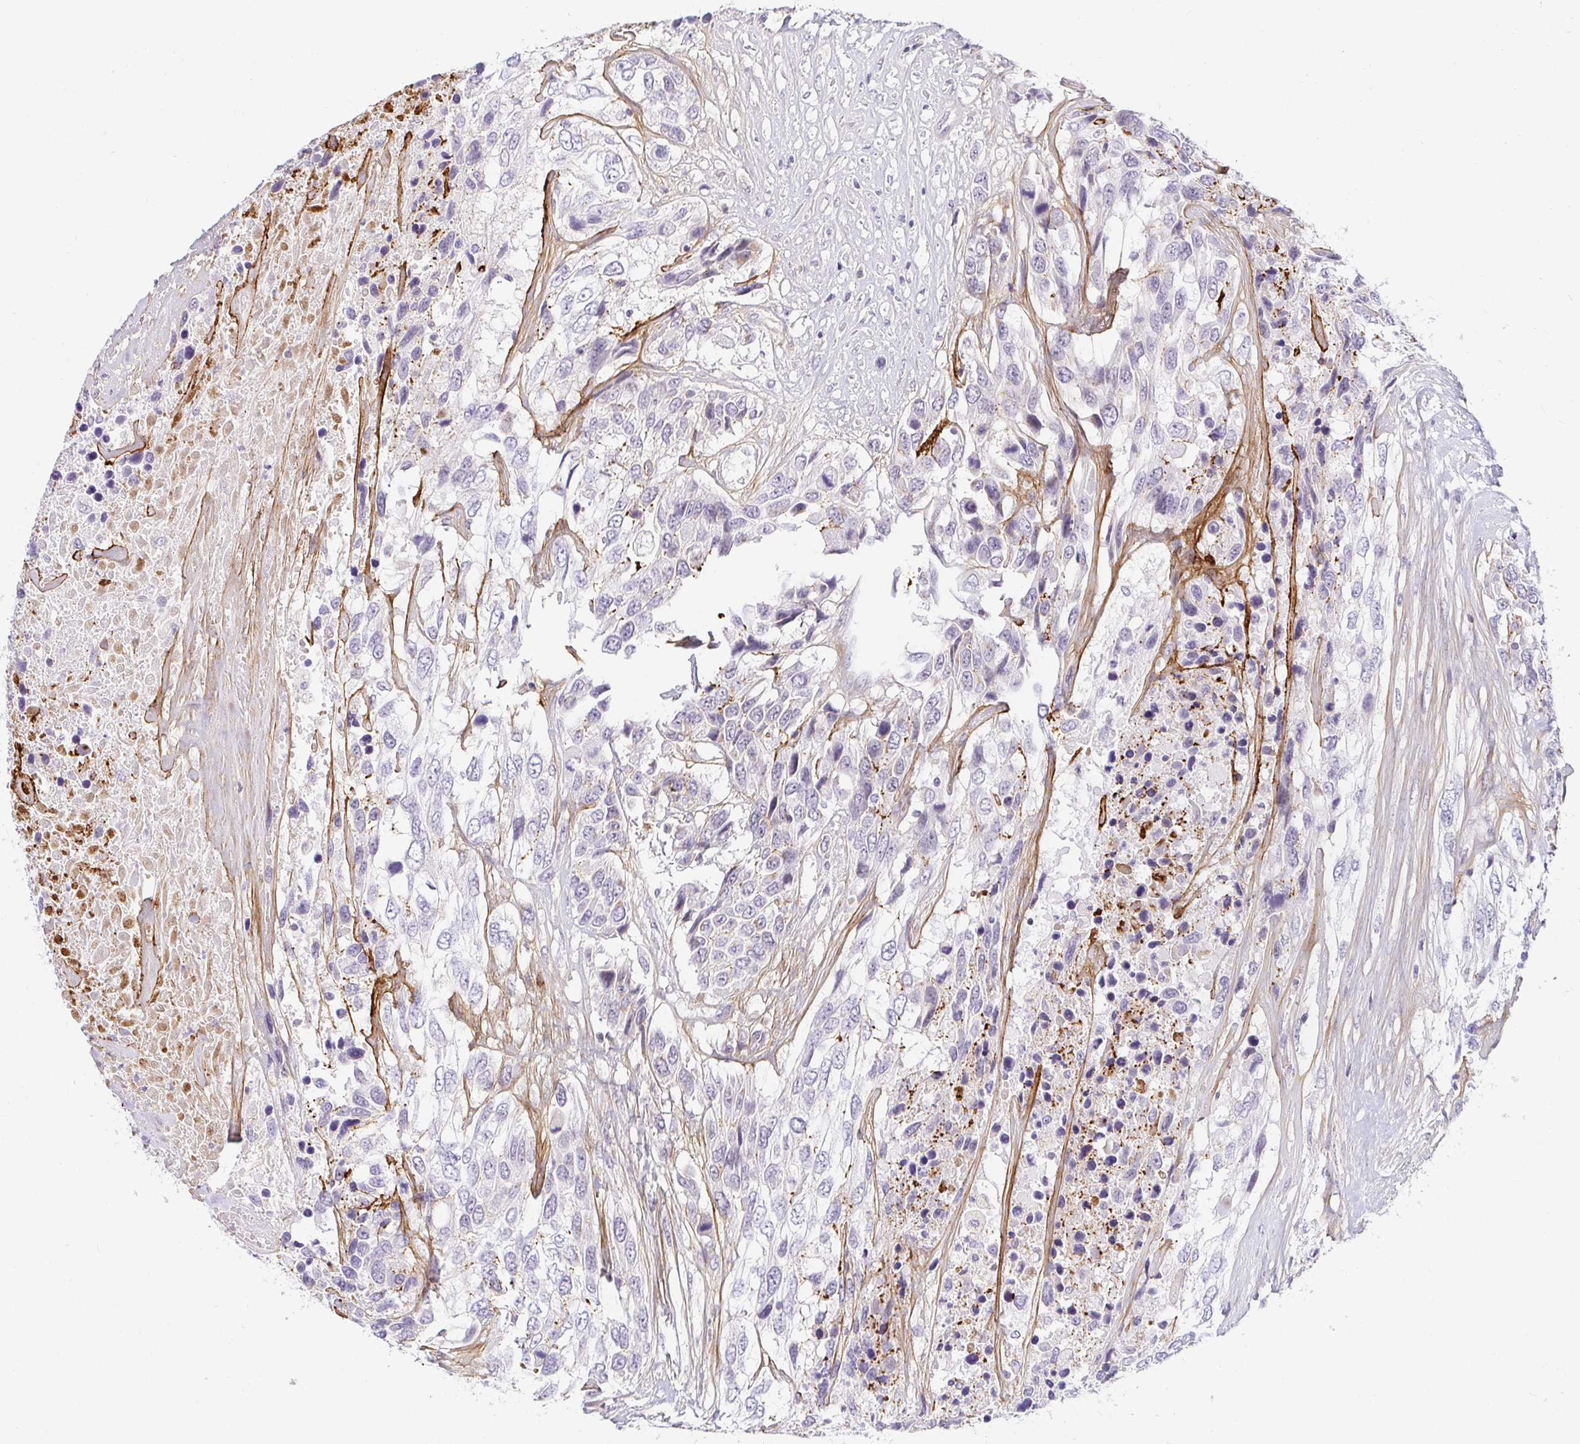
{"staining": {"intensity": "negative", "quantity": "none", "location": "none"}, "tissue": "urothelial cancer", "cell_type": "Tumor cells", "image_type": "cancer", "snomed": [{"axis": "morphology", "description": "Urothelial carcinoma, High grade"}, {"axis": "topography", "description": "Urinary bladder"}], "caption": "A micrograph of high-grade urothelial carcinoma stained for a protein reveals no brown staining in tumor cells.", "gene": "OR51D1", "patient": {"sex": "female", "age": 70}}